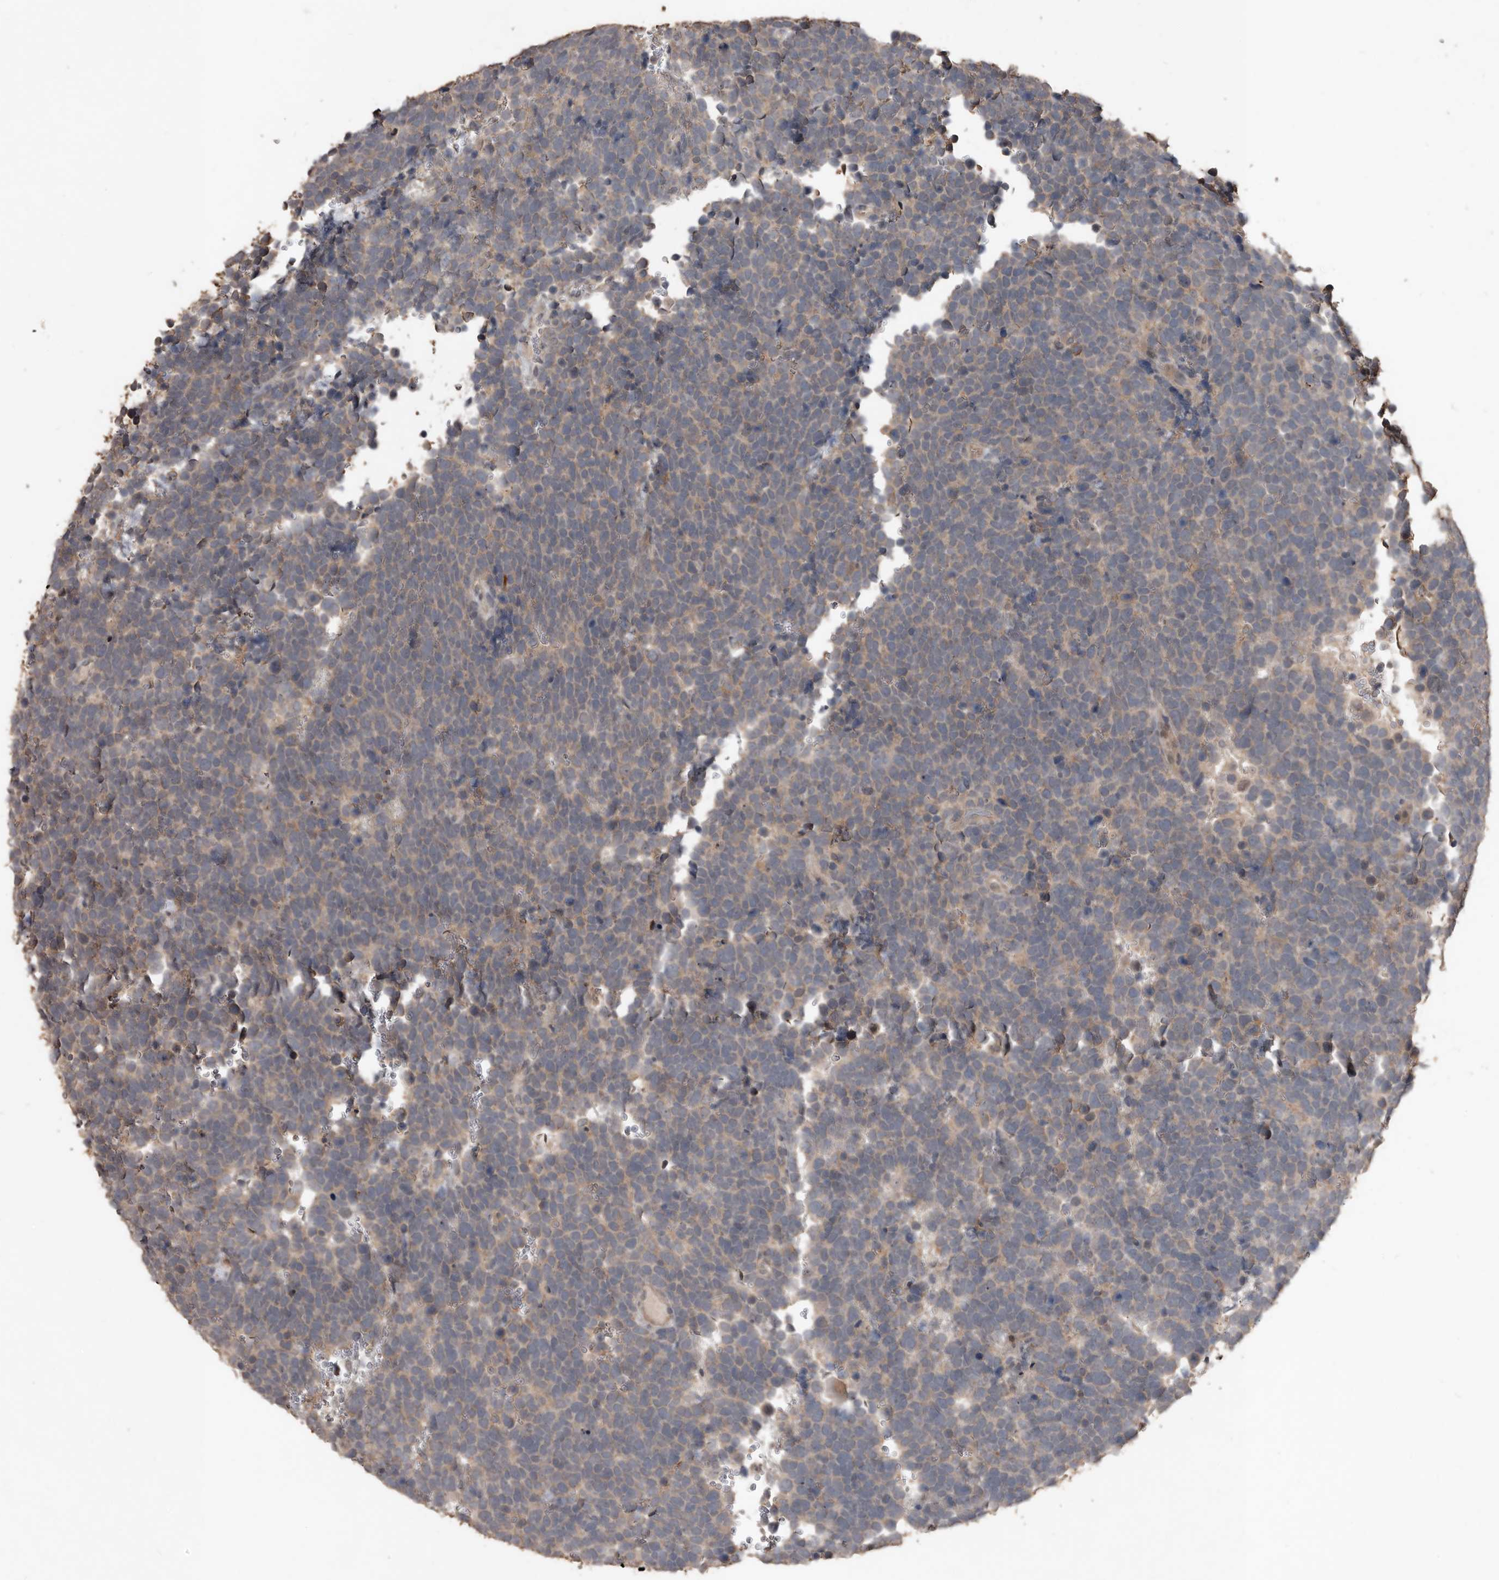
{"staining": {"intensity": "weak", "quantity": "25%-75%", "location": "cytoplasmic/membranous"}, "tissue": "urothelial cancer", "cell_type": "Tumor cells", "image_type": "cancer", "snomed": [{"axis": "morphology", "description": "Urothelial carcinoma, High grade"}, {"axis": "topography", "description": "Urinary bladder"}], "caption": "This is an image of IHC staining of high-grade urothelial carcinoma, which shows weak expression in the cytoplasmic/membranous of tumor cells.", "gene": "BAMBI", "patient": {"sex": "female", "age": 82}}